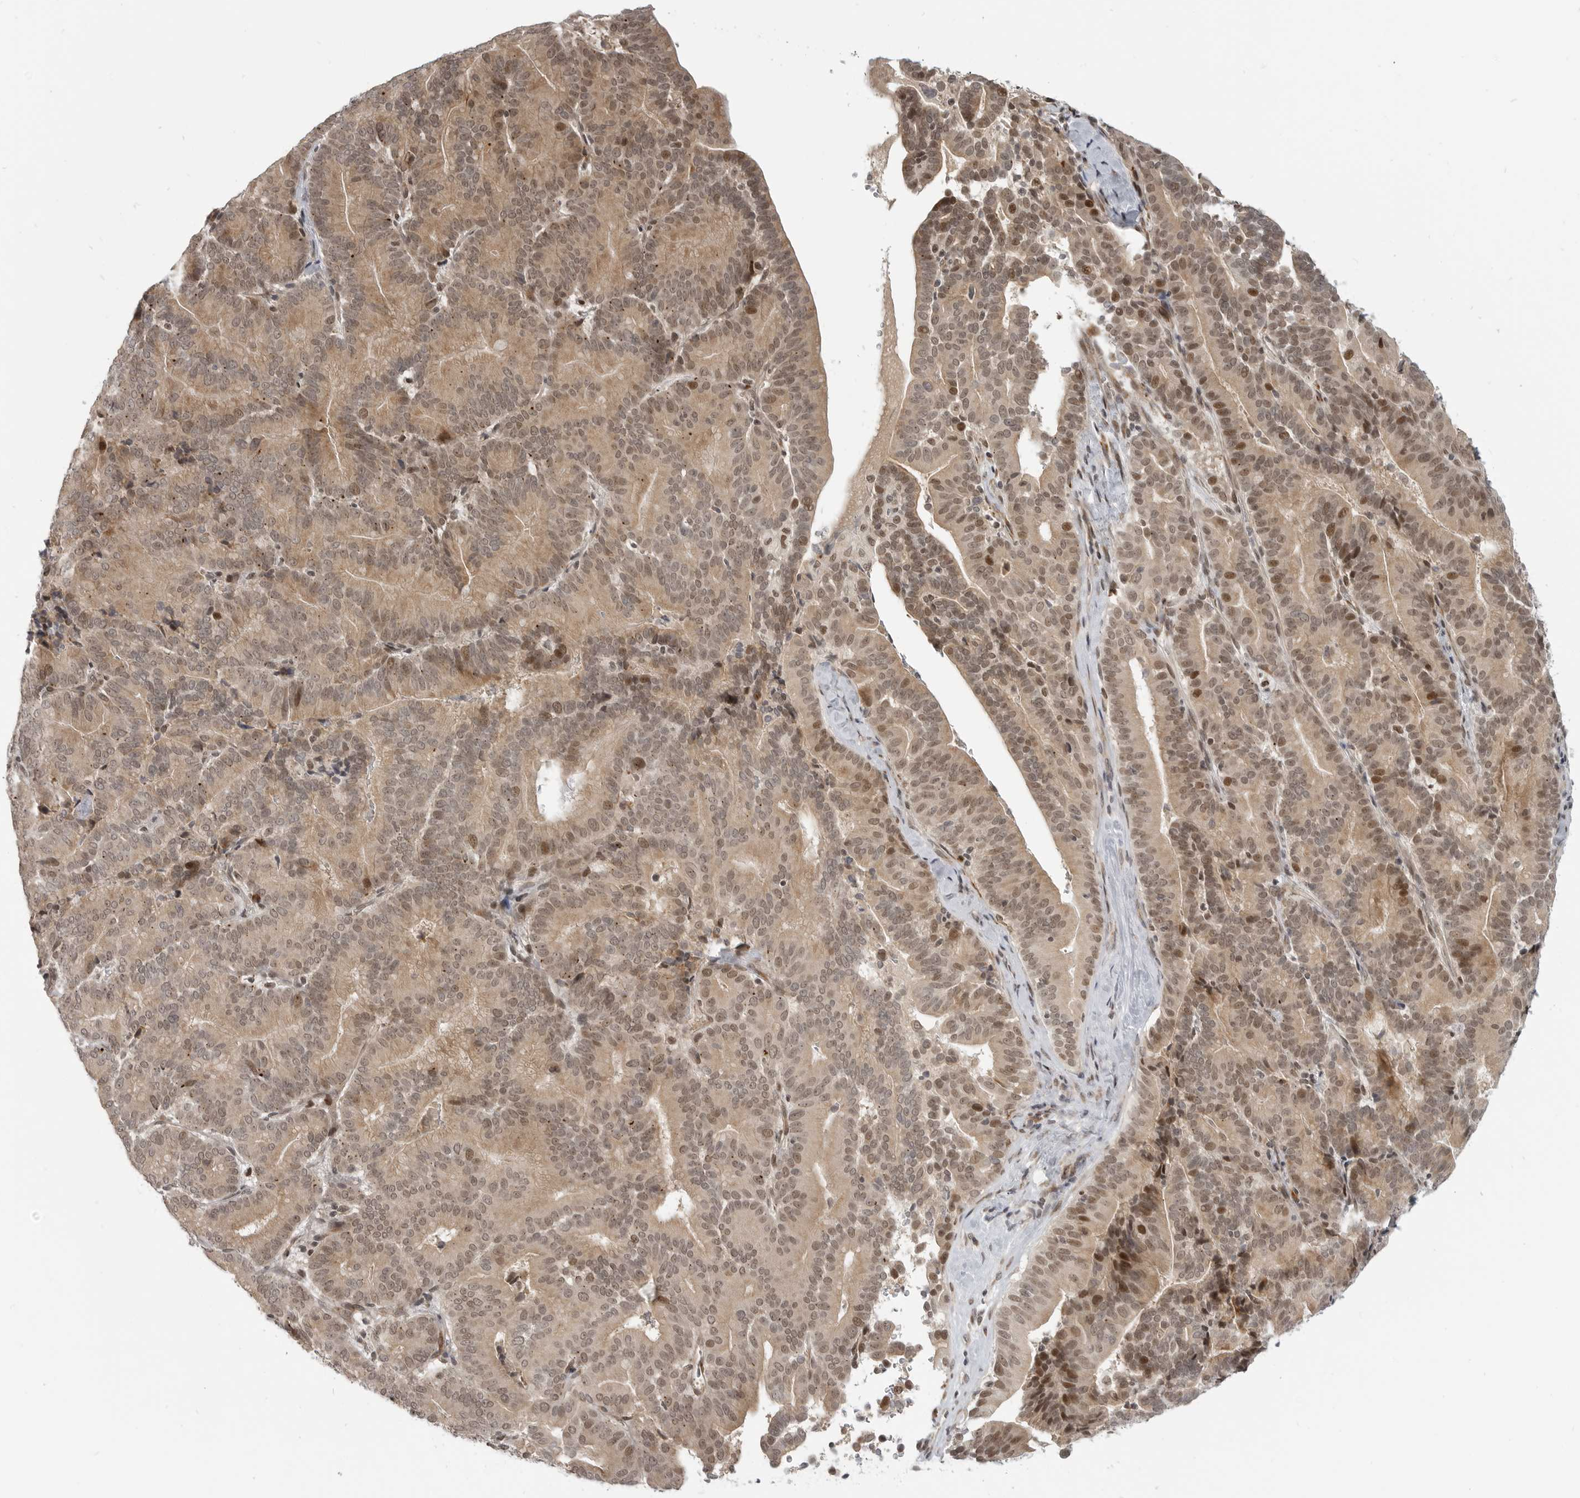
{"staining": {"intensity": "moderate", "quantity": ">75%", "location": "cytoplasmic/membranous,nuclear"}, "tissue": "liver cancer", "cell_type": "Tumor cells", "image_type": "cancer", "snomed": [{"axis": "morphology", "description": "Cholangiocarcinoma"}, {"axis": "topography", "description": "Liver"}], "caption": "There is medium levels of moderate cytoplasmic/membranous and nuclear positivity in tumor cells of liver cancer, as demonstrated by immunohistochemical staining (brown color).", "gene": "CEP295NL", "patient": {"sex": "female", "age": 75}}